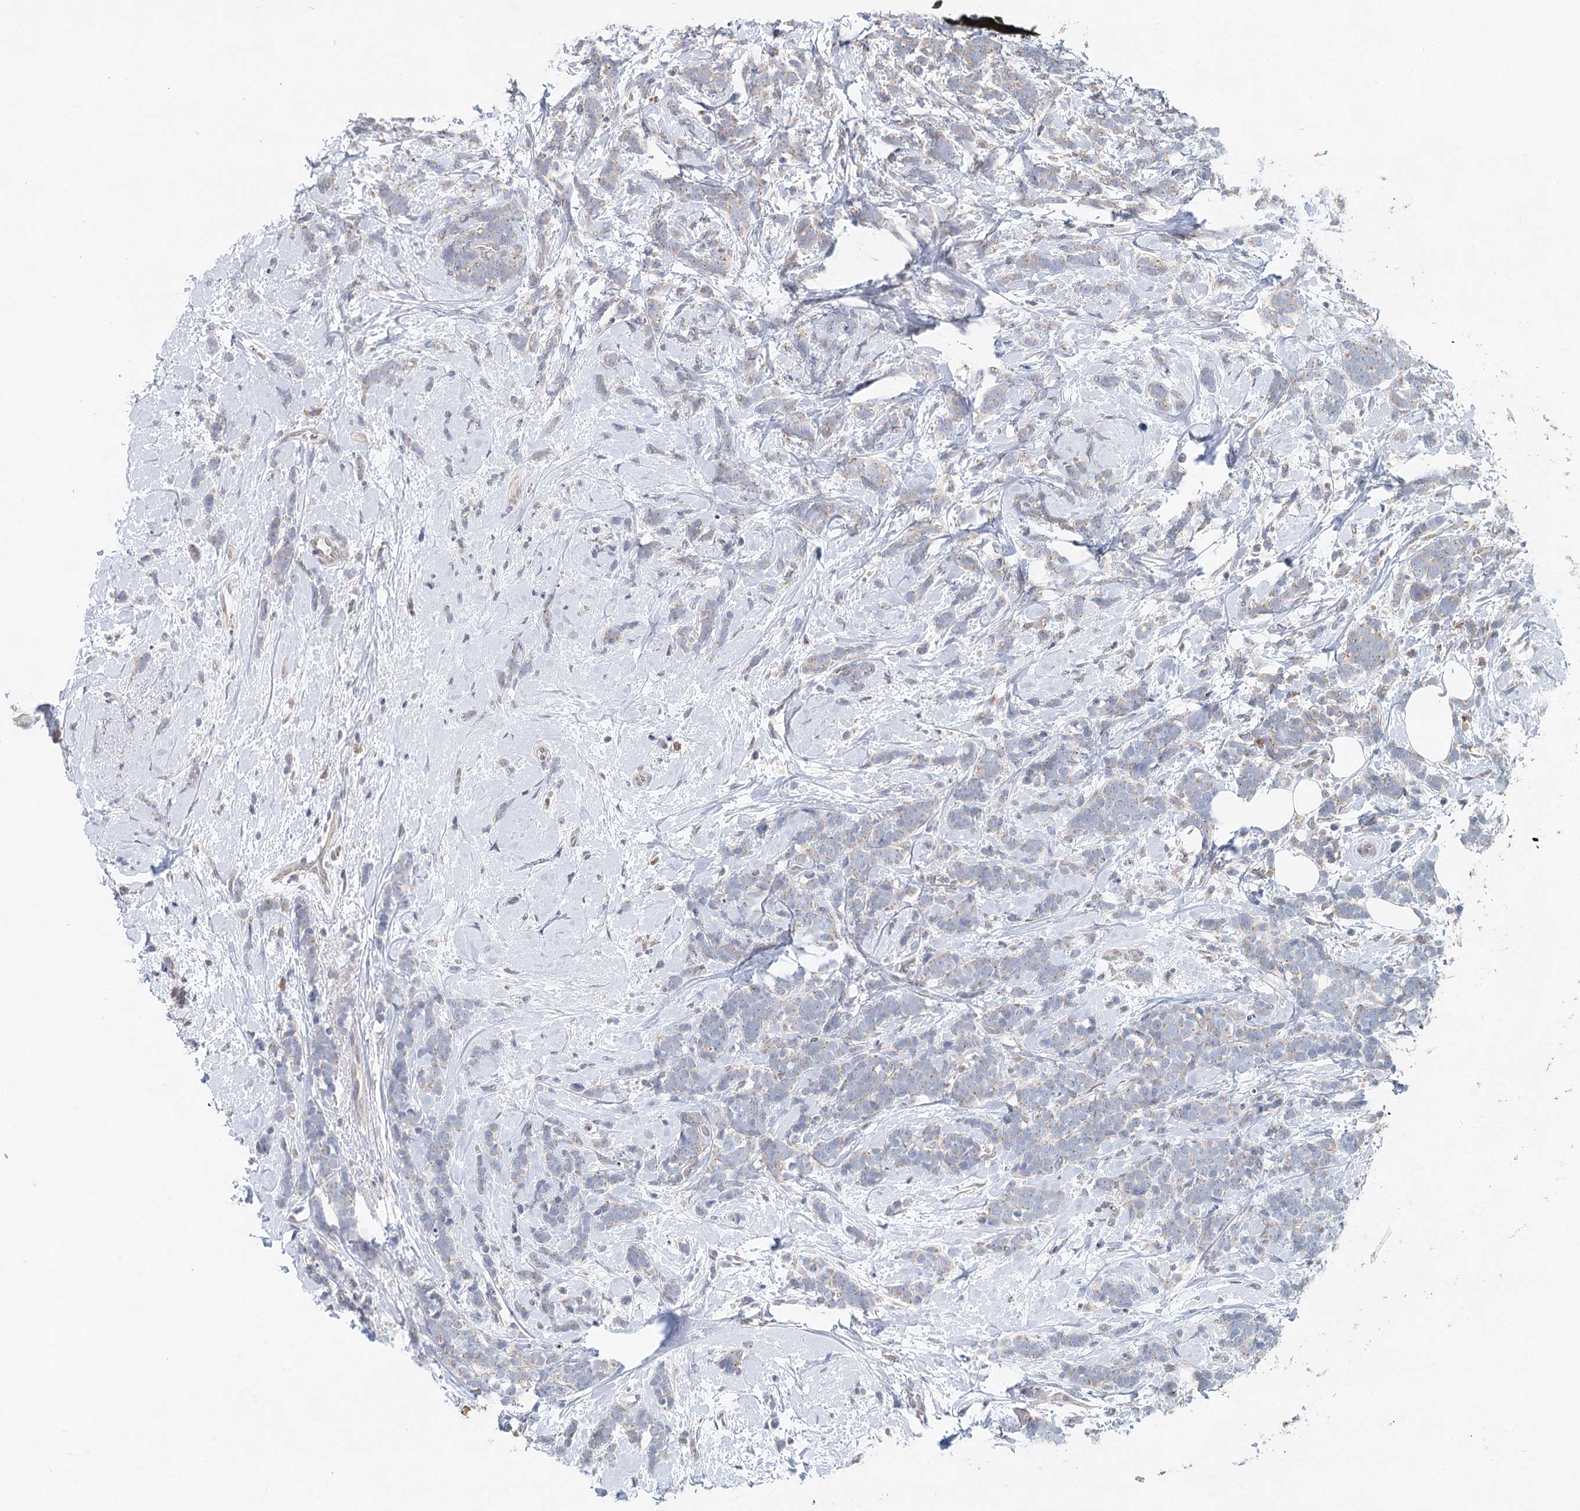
{"staining": {"intensity": "weak", "quantity": "25%-75%", "location": "cytoplasmic/membranous"}, "tissue": "breast cancer", "cell_type": "Tumor cells", "image_type": "cancer", "snomed": [{"axis": "morphology", "description": "Lobular carcinoma"}, {"axis": "topography", "description": "Breast"}], "caption": "Weak cytoplasmic/membranous protein expression is seen in about 25%-75% of tumor cells in breast lobular carcinoma.", "gene": "BLTP1", "patient": {"sex": "female", "age": 58}}